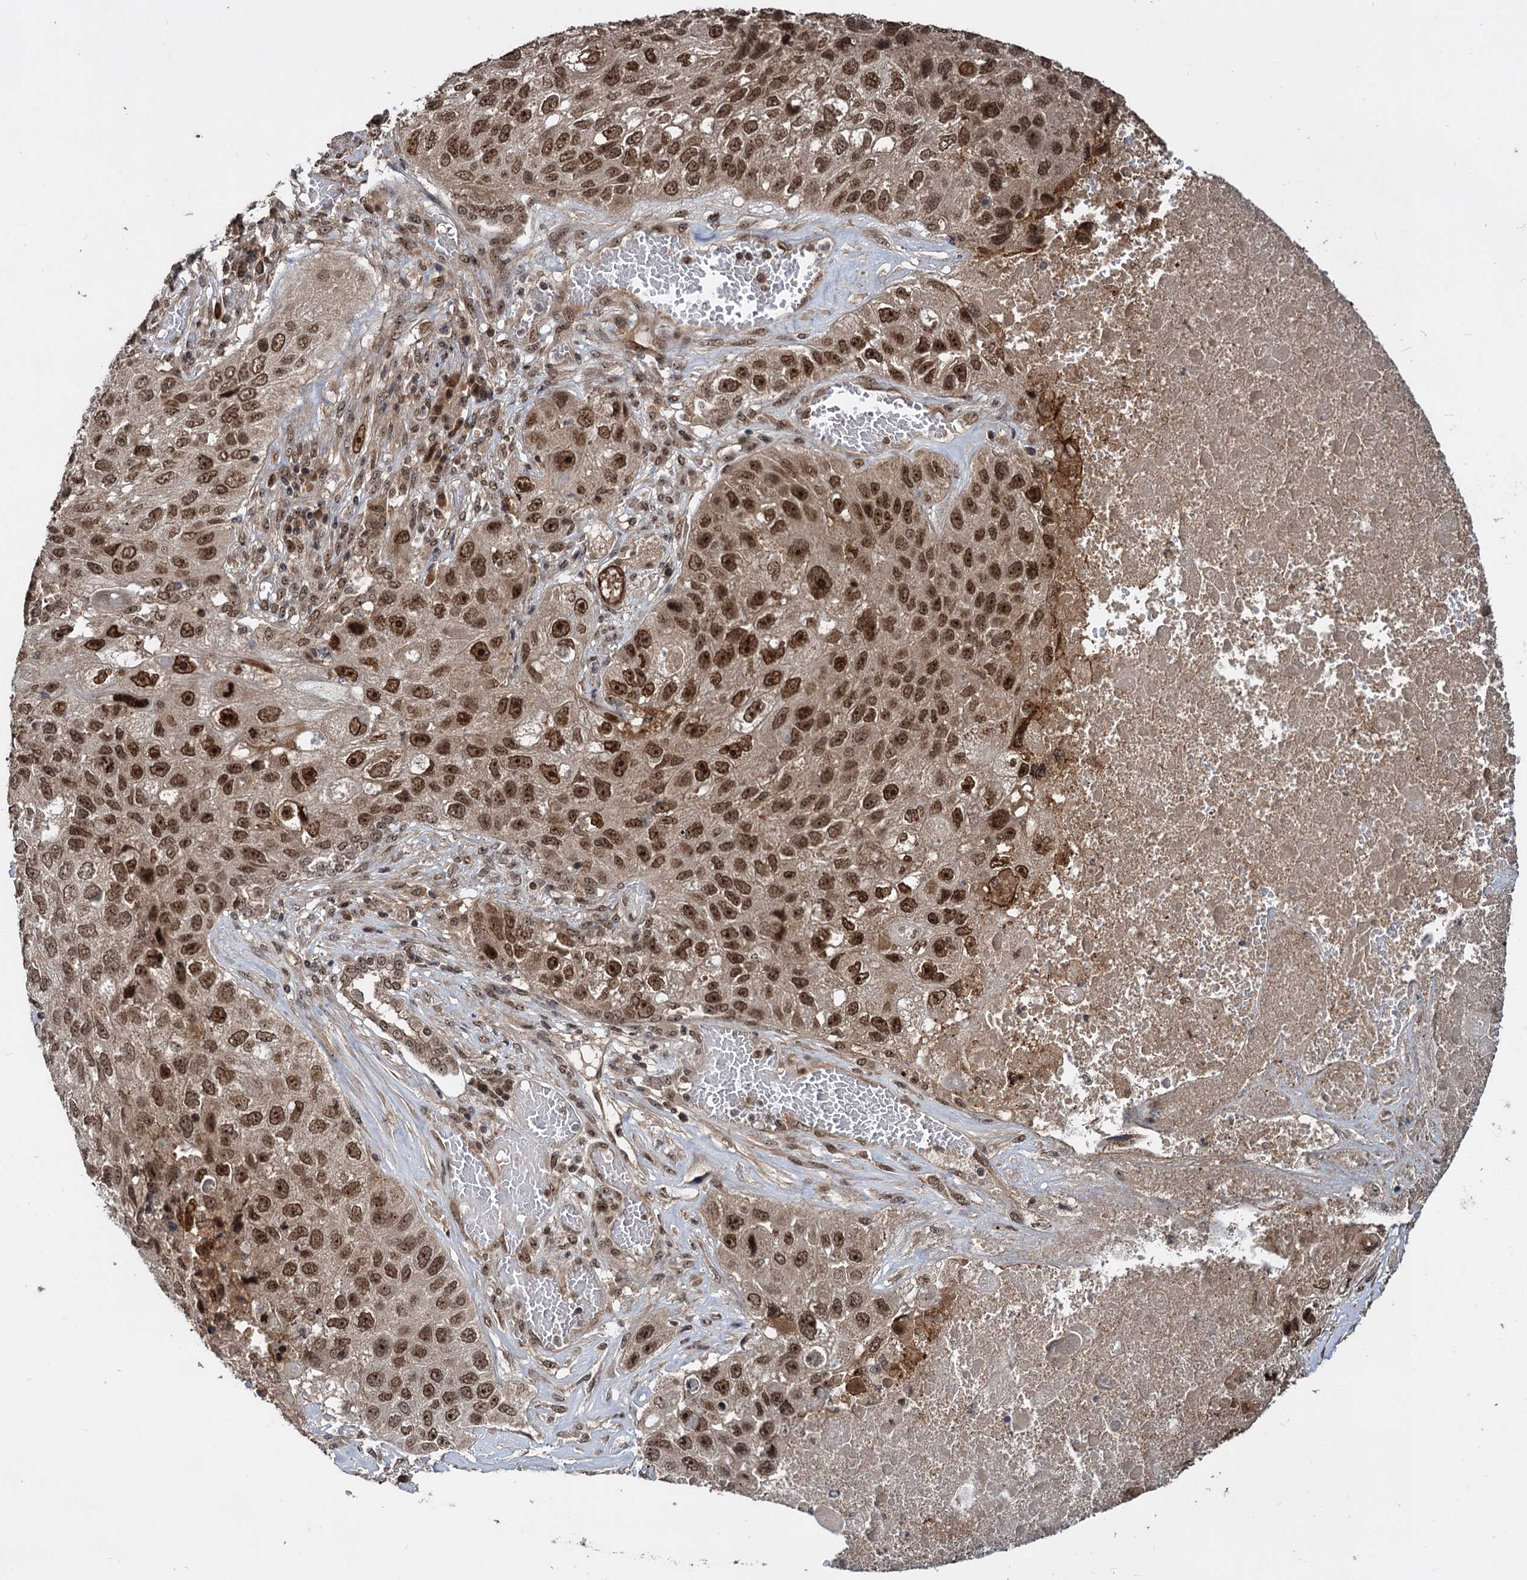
{"staining": {"intensity": "moderate", "quantity": ">75%", "location": "nuclear"}, "tissue": "lung cancer", "cell_type": "Tumor cells", "image_type": "cancer", "snomed": [{"axis": "morphology", "description": "Squamous cell carcinoma, NOS"}, {"axis": "topography", "description": "Lung"}], "caption": "Immunohistochemical staining of human lung cancer (squamous cell carcinoma) displays moderate nuclear protein staining in about >75% of tumor cells.", "gene": "FAM216B", "patient": {"sex": "male", "age": 61}}